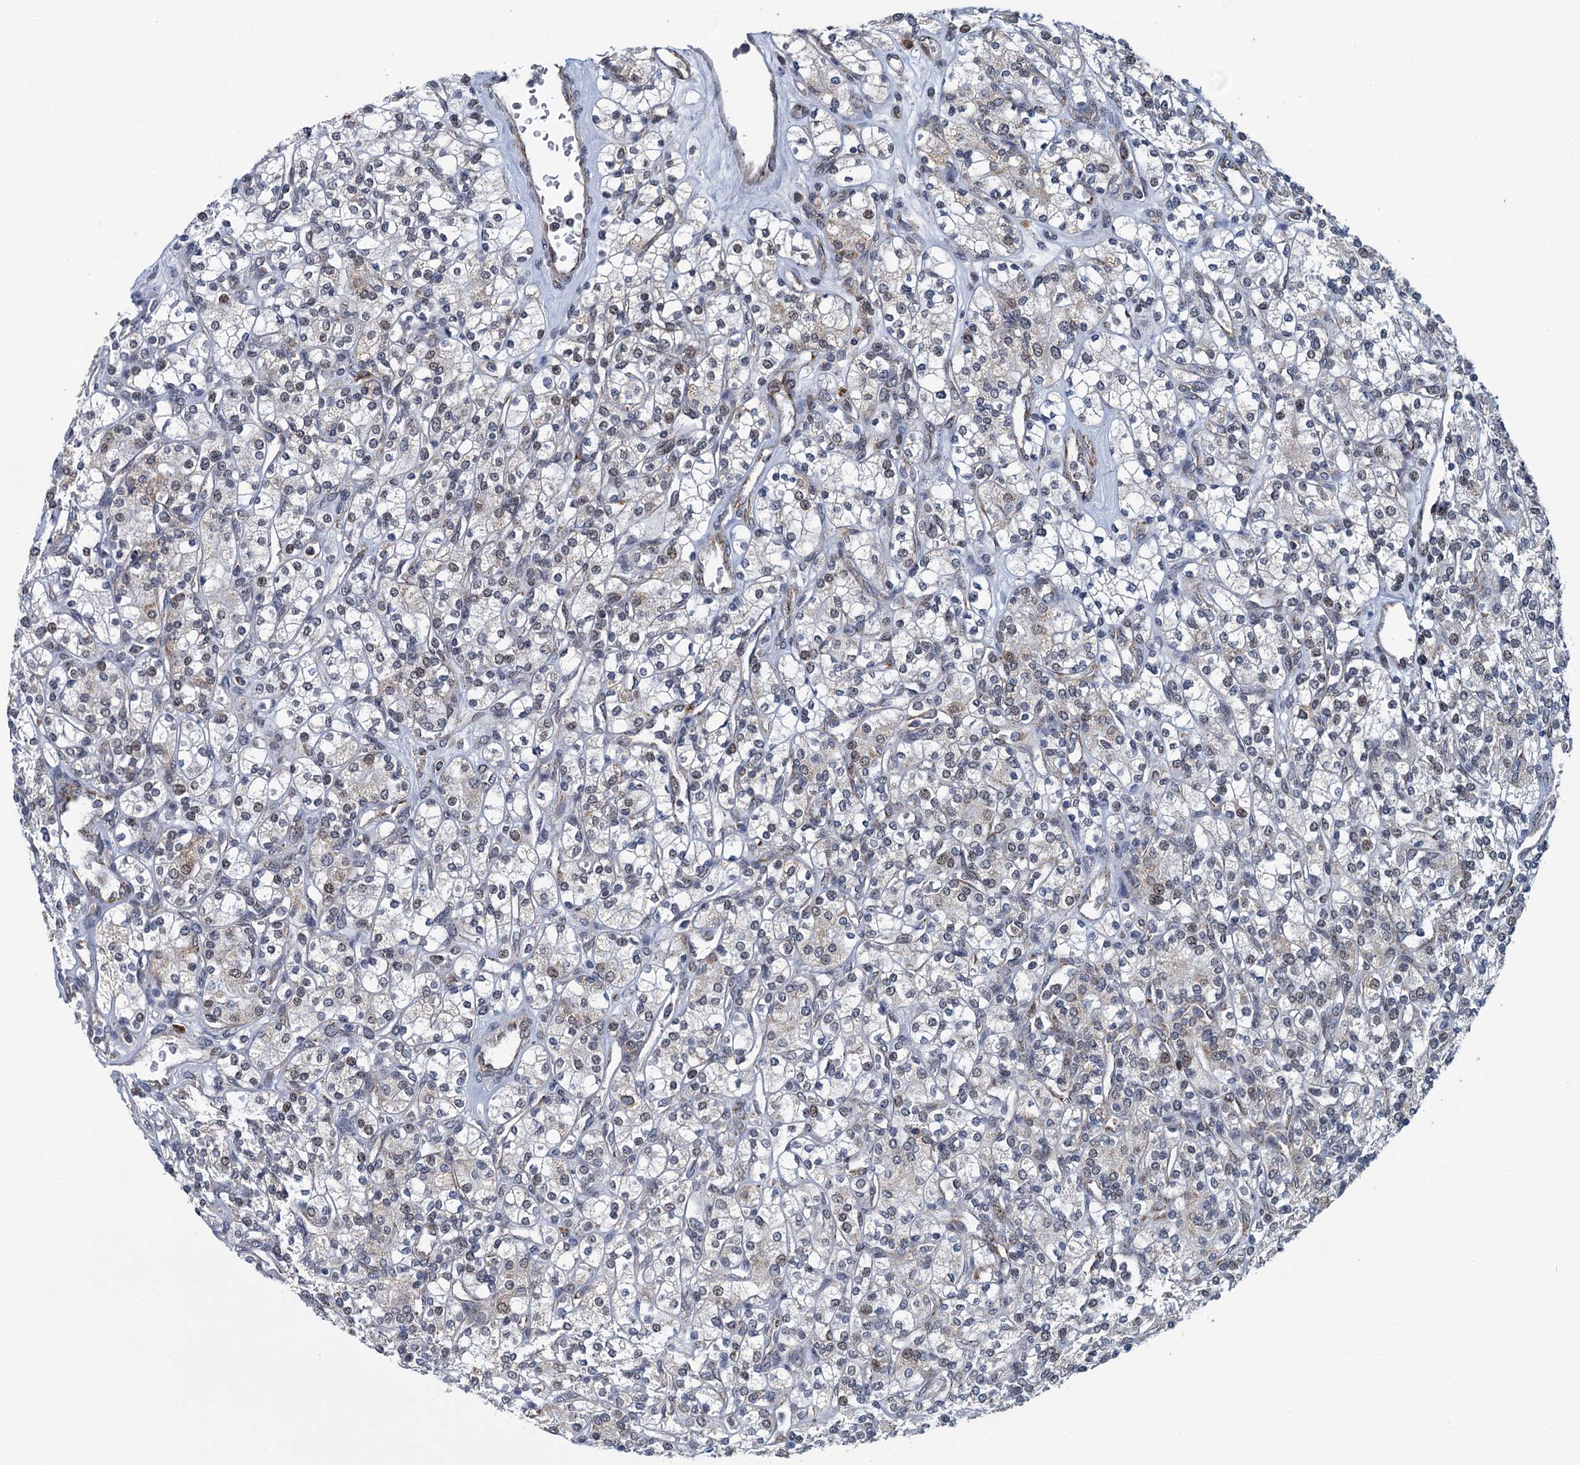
{"staining": {"intensity": "weak", "quantity": "25%-75%", "location": "nuclear"}, "tissue": "renal cancer", "cell_type": "Tumor cells", "image_type": "cancer", "snomed": [{"axis": "morphology", "description": "Adenocarcinoma, NOS"}, {"axis": "topography", "description": "Kidney"}], "caption": "Human renal cancer (adenocarcinoma) stained with a brown dye reveals weak nuclear positive expression in about 25%-75% of tumor cells.", "gene": "MORN3", "patient": {"sex": "male", "age": 77}}